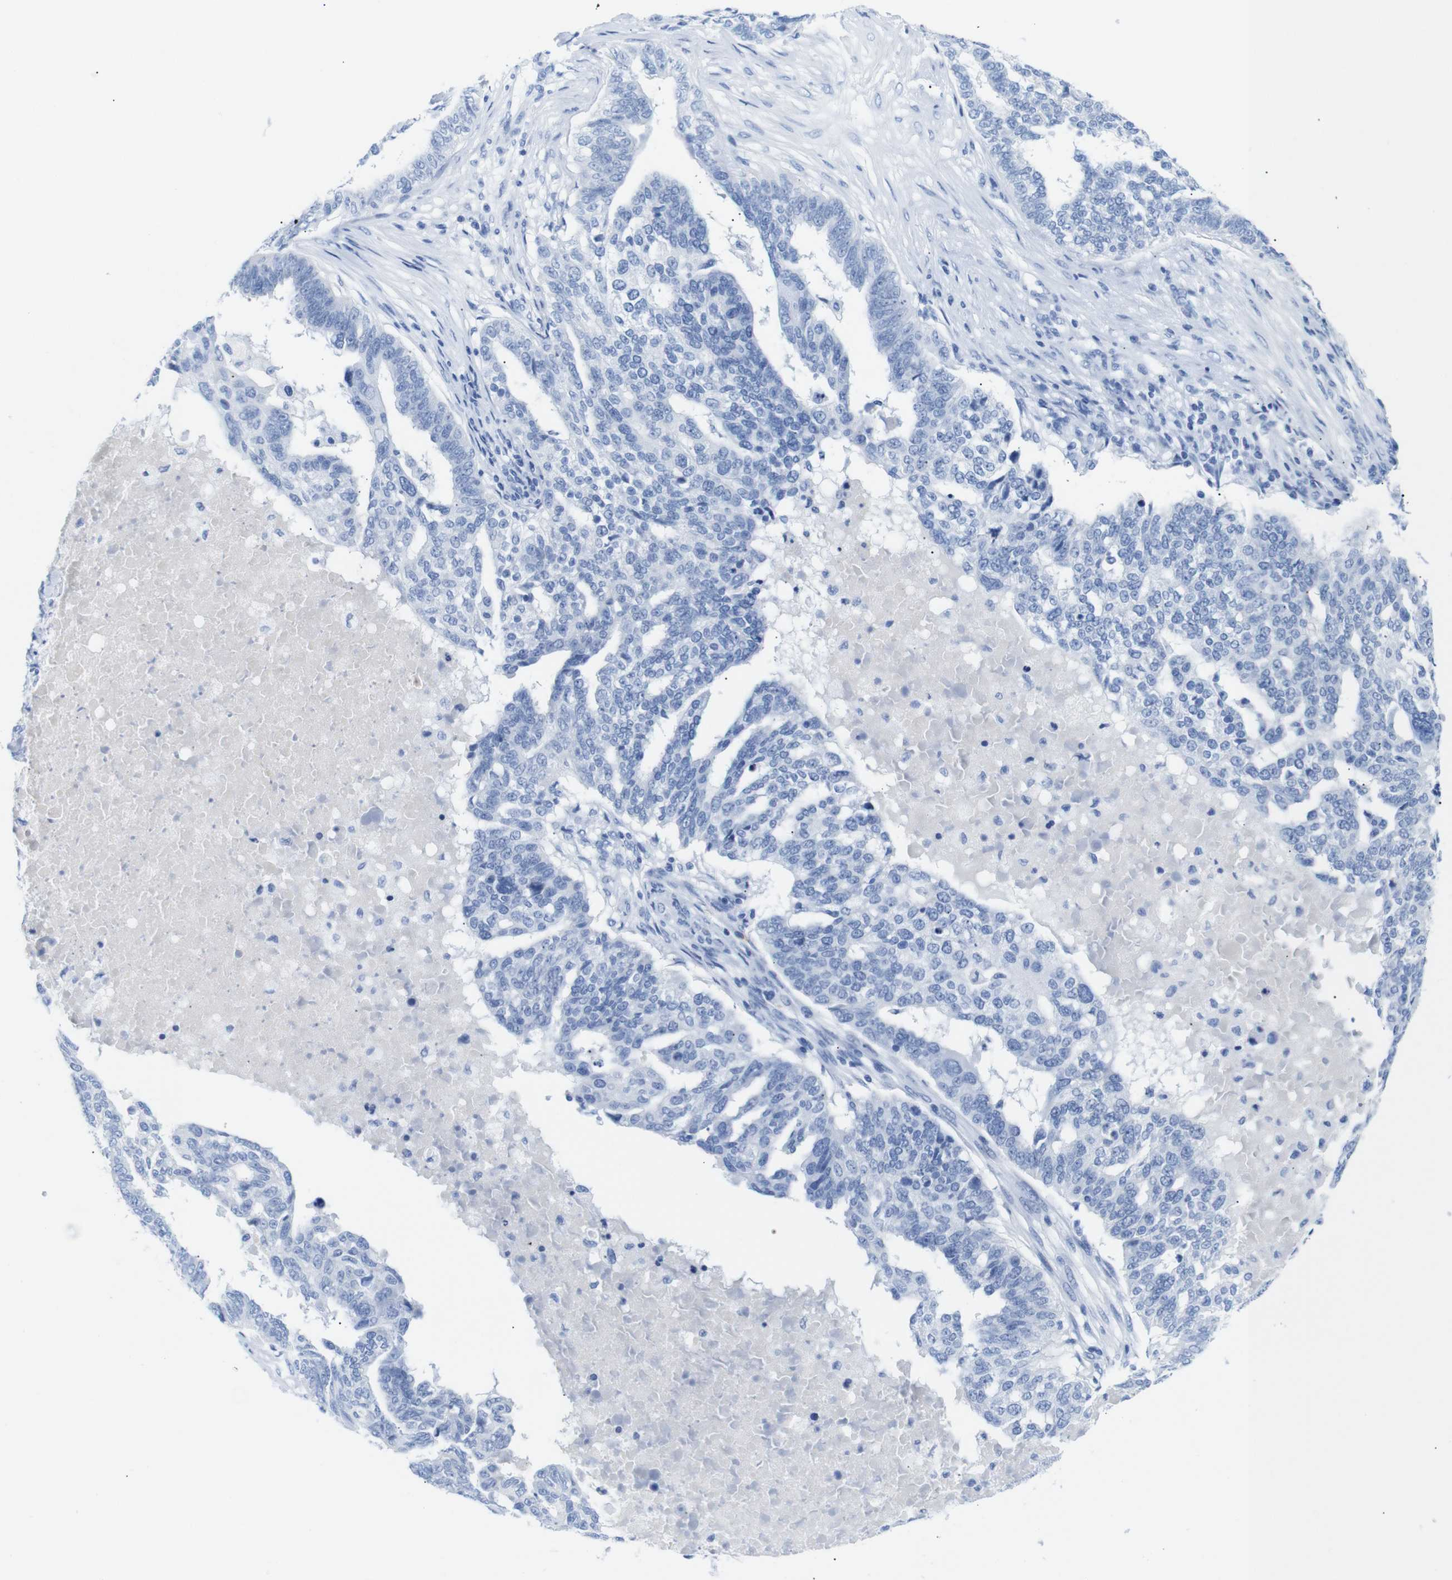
{"staining": {"intensity": "negative", "quantity": "none", "location": "none"}, "tissue": "ovarian cancer", "cell_type": "Tumor cells", "image_type": "cancer", "snomed": [{"axis": "morphology", "description": "Cystadenocarcinoma, serous, NOS"}, {"axis": "topography", "description": "Ovary"}], "caption": "Tumor cells show no significant staining in ovarian serous cystadenocarcinoma.", "gene": "ERVMER34-1", "patient": {"sex": "female", "age": 59}}